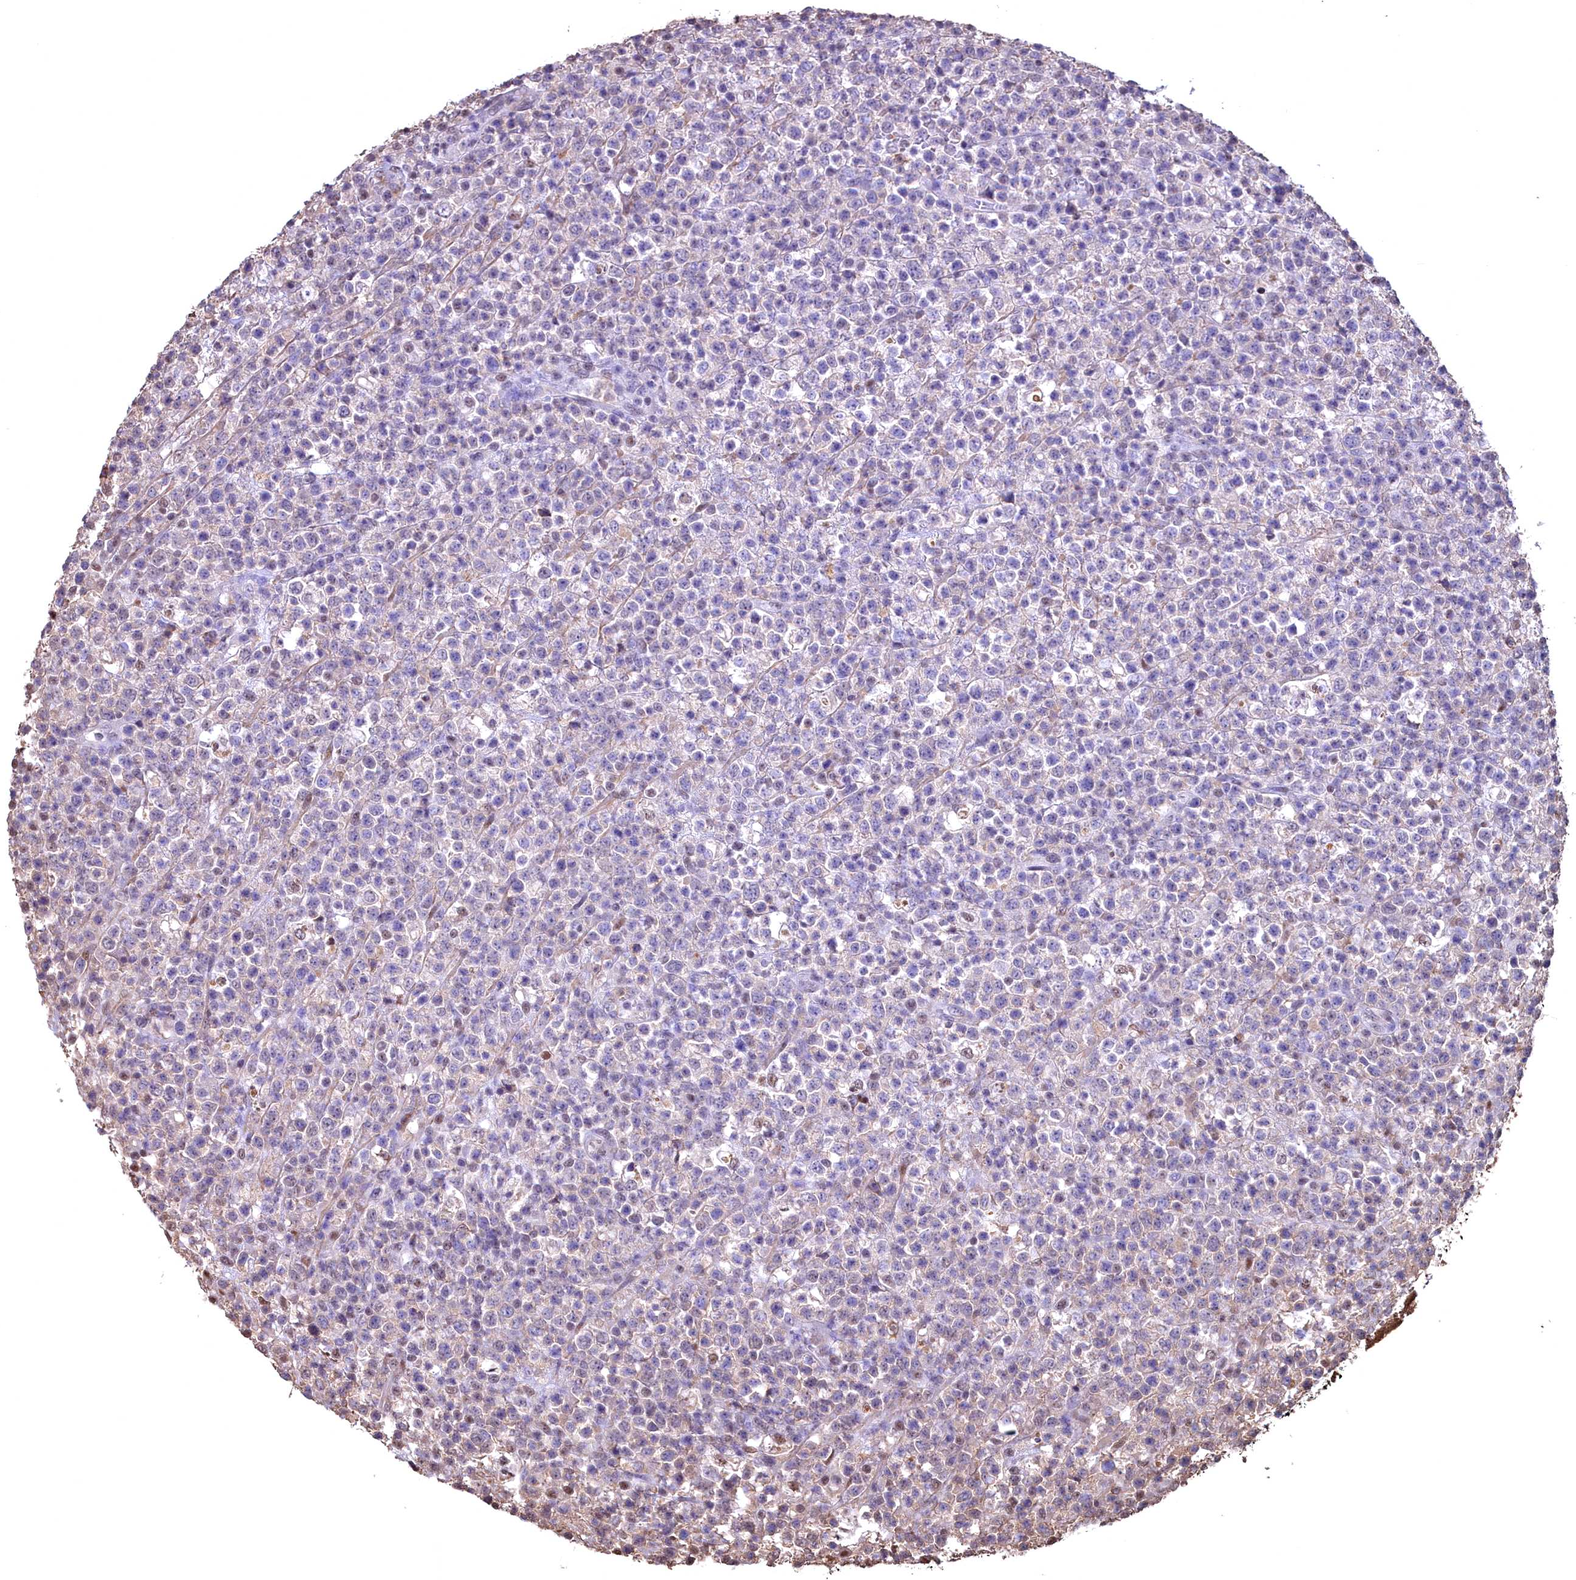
{"staining": {"intensity": "negative", "quantity": "none", "location": "none"}, "tissue": "lymphoma", "cell_type": "Tumor cells", "image_type": "cancer", "snomed": [{"axis": "morphology", "description": "Malignant lymphoma, non-Hodgkin's type, High grade"}, {"axis": "topography", "description": "Colon"}], "caption": "There is no significant expression in tumor cells of lymphoma.", "gene": "GAPDH", "patient": {"sex": "female", "age": 53}}